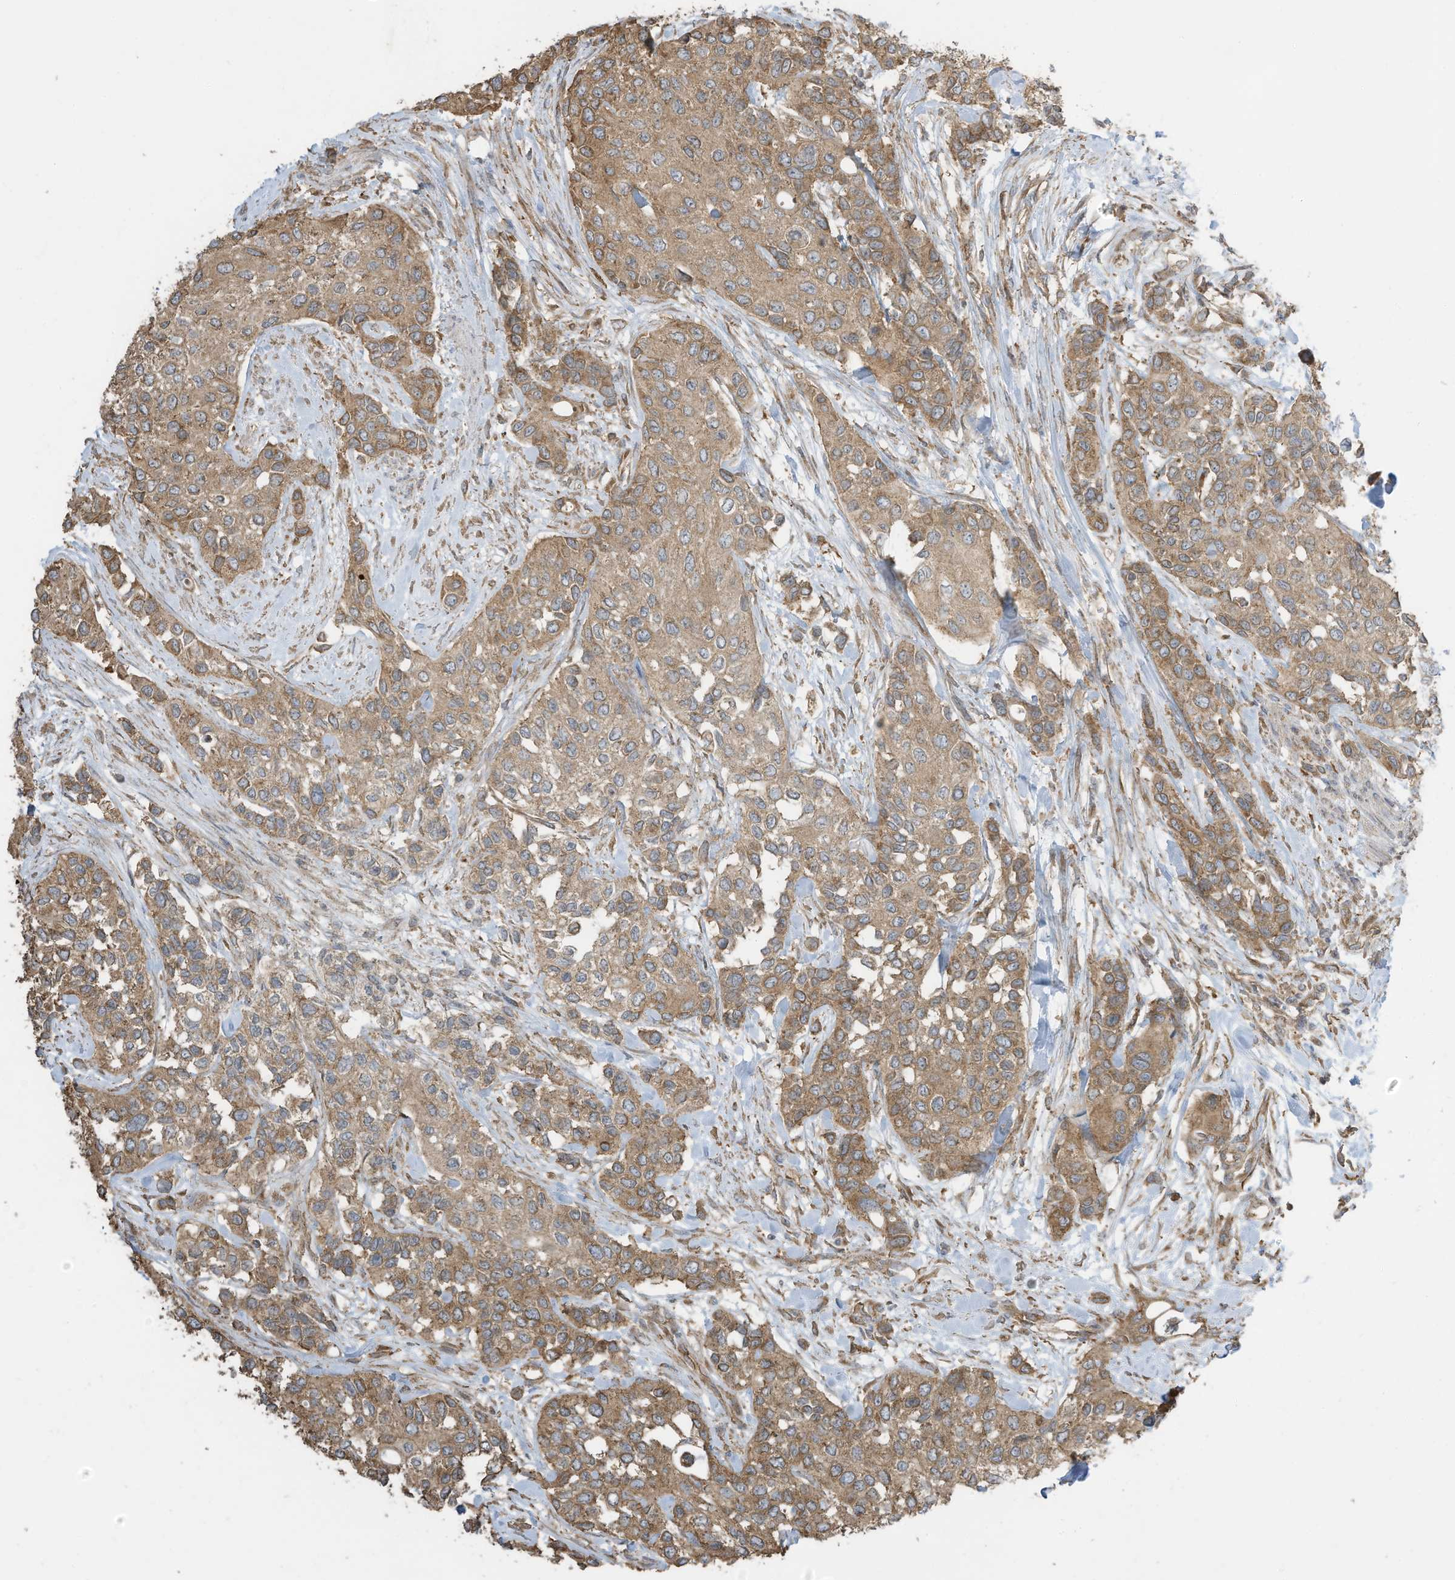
{"staining": {"intensity": "moderate", "quantity": ">75%", "location": "cytoplasmic/membranous"}, "tissue": "urothelial cancer", "cell_type": "Tumor cells", "image_type": "cancer", "snomed": [{"axis": "morphology", "description": "Normal tissue, NOS"}, {"axis": "morphology", "description": "Urothelial carcinoma, High grade"}, {"axis": "topography", "description": "Vascular tissue"}, {"axis": "topography", "description": "Urinary bladder"}], "caption": "Immunohistochemical staining of human urothelial cancer shows medium levels of moderate cytoplasmic/membranous protein expression in about >75% of tumor cells.", "gene": "CGAS", "patient": {"sex": "female", "age": 56}}